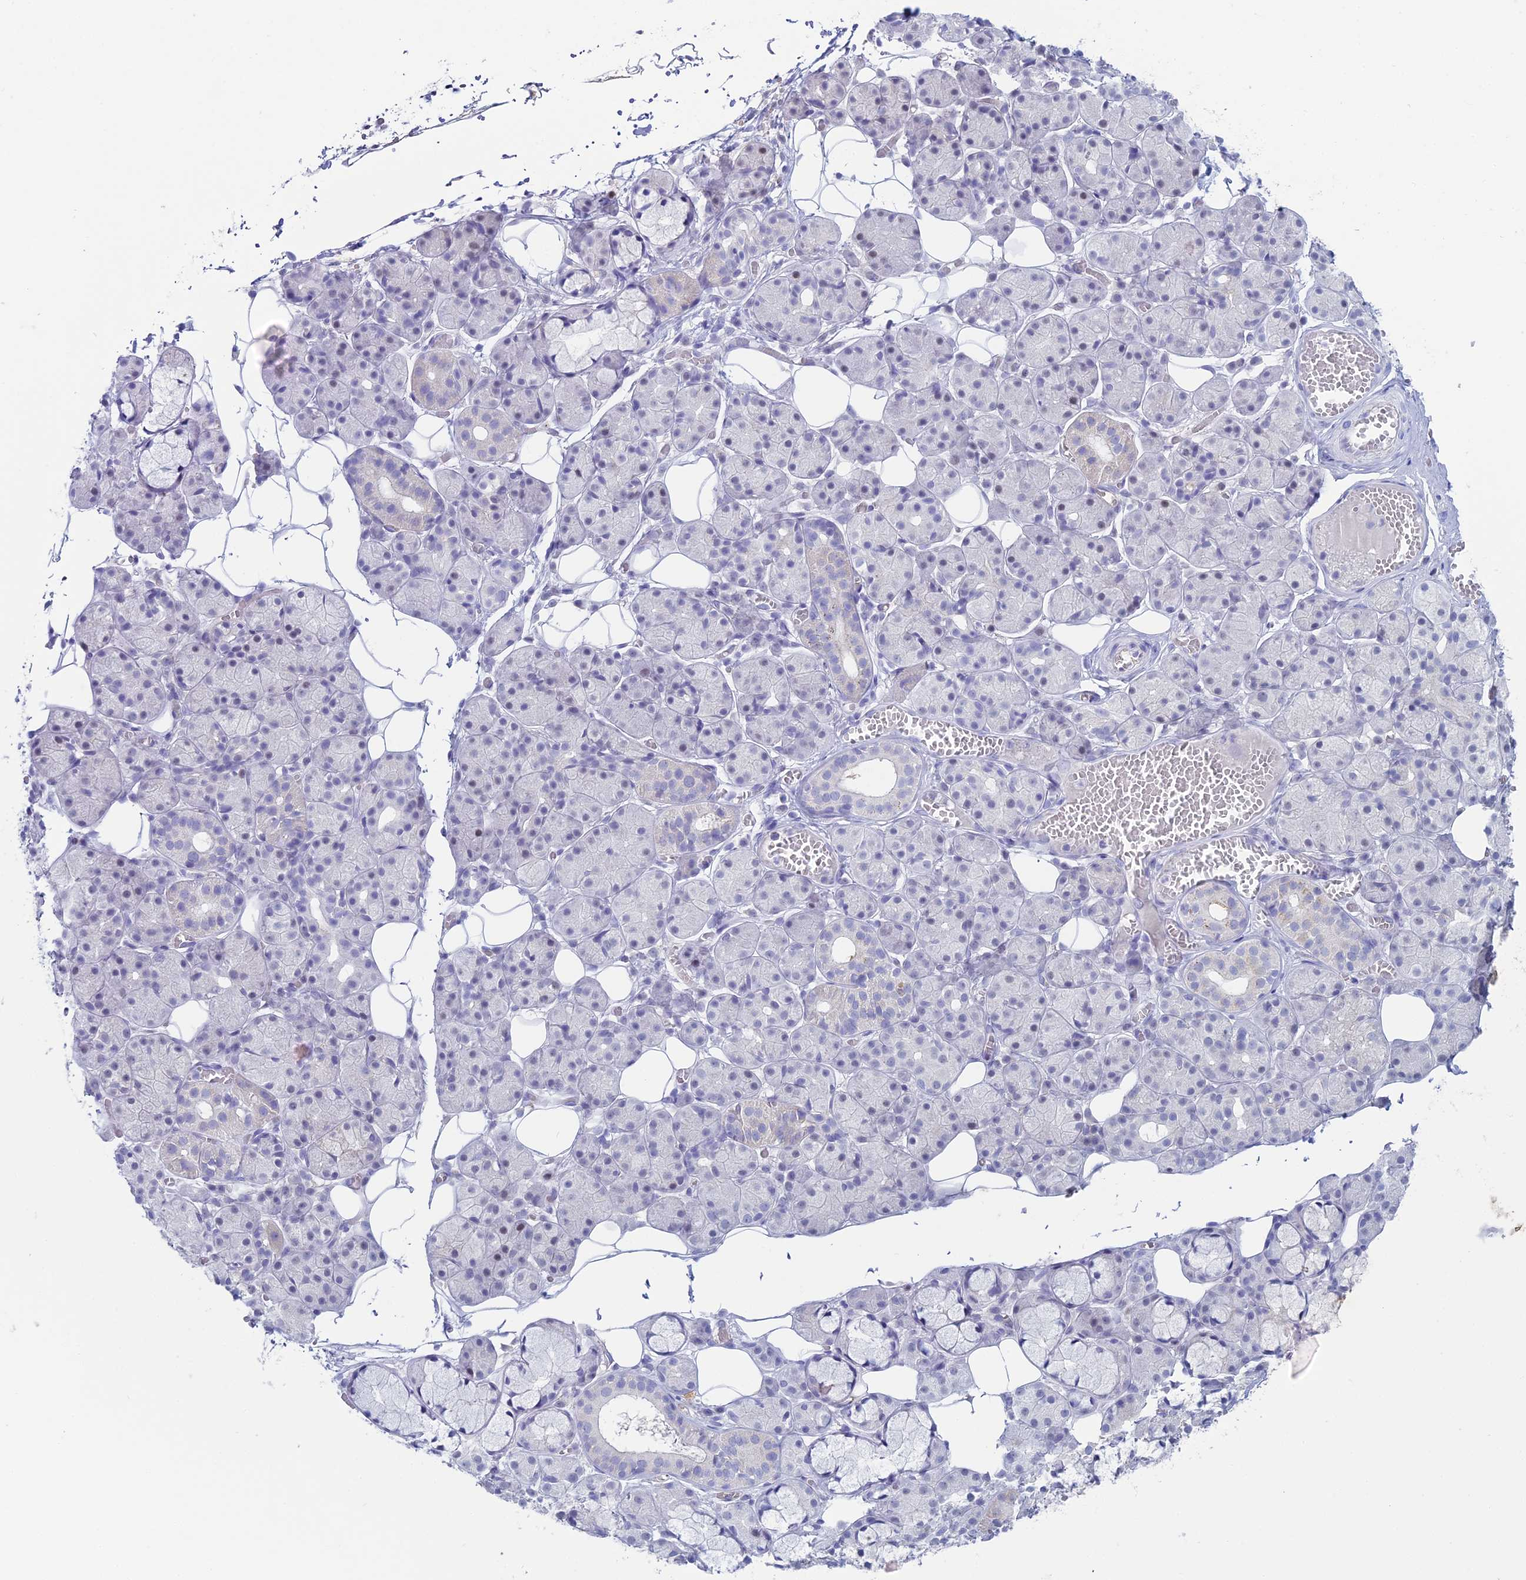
{"staining": {"intensity": "negative", "quantity": "none", "location": "none"}, "tissue": "salivary gland", "cell_type": "Glandular cells", "image_type": "normal", "snomed": [{"axis": "morphology", "description": "Normal tissue, NOS"}, {"axis": "topography", "description": "Salivary gland"}], "caption": "An immunohistochemistry photomicrograph of normal salivary gland is shown. There is no staining in glandular cells of salivary gland.", "gene": "ACE", "patient": {"sex": "male", "age": 63}}